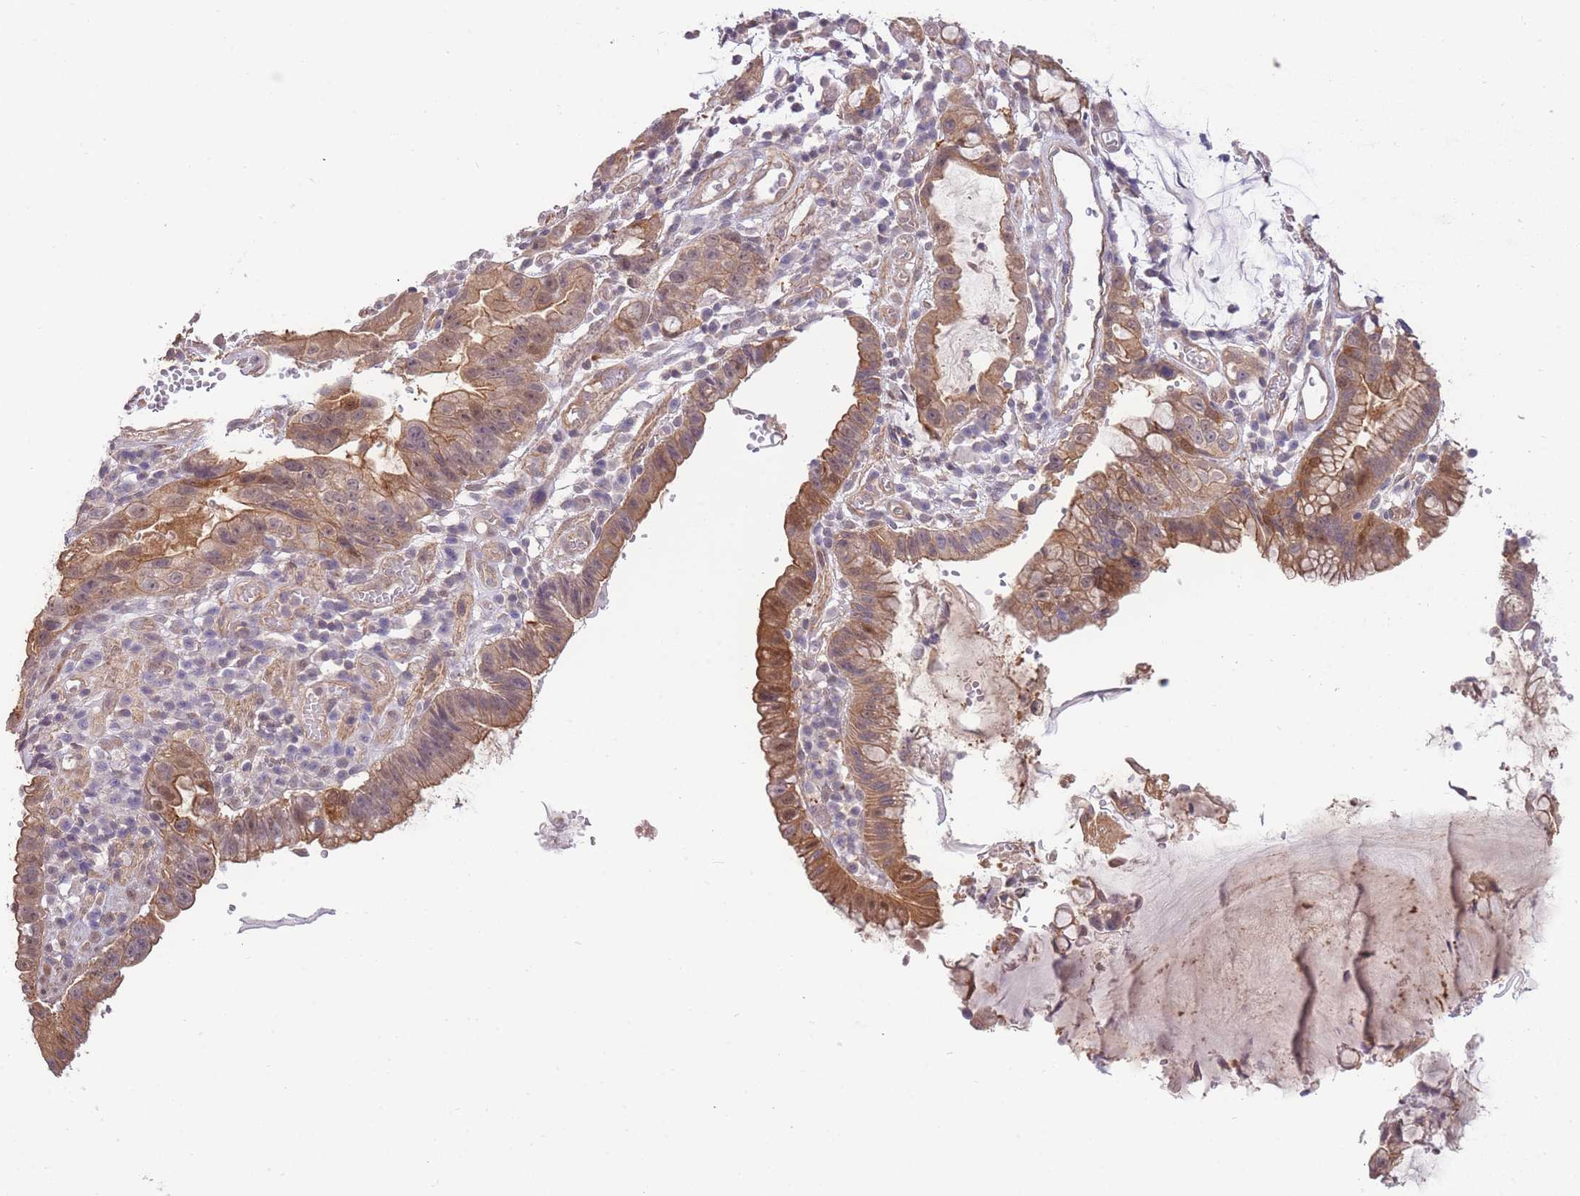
{"staining": {"intensity": "moderate", "quantity": ">75%", "location": "cytoplasmic/membranous,nuclear"}, "tissue": "stomach cancer", "cell_type": "Tumor cells", "image_type": "cancer", "snomed": [{"axis": "morphology", "description": "Adenocarcinoma, NOS"}, {"axis": "topography", "description": "Stomach"}], "caption": "This image reveals IHC staining of stomach cancer, with medium moderate cytoplasmic/membranous and nuclear staining in approximately >75% of tumor cells.", "gene": "SMC6", "patient": {"sex": "male", "age": 55}}